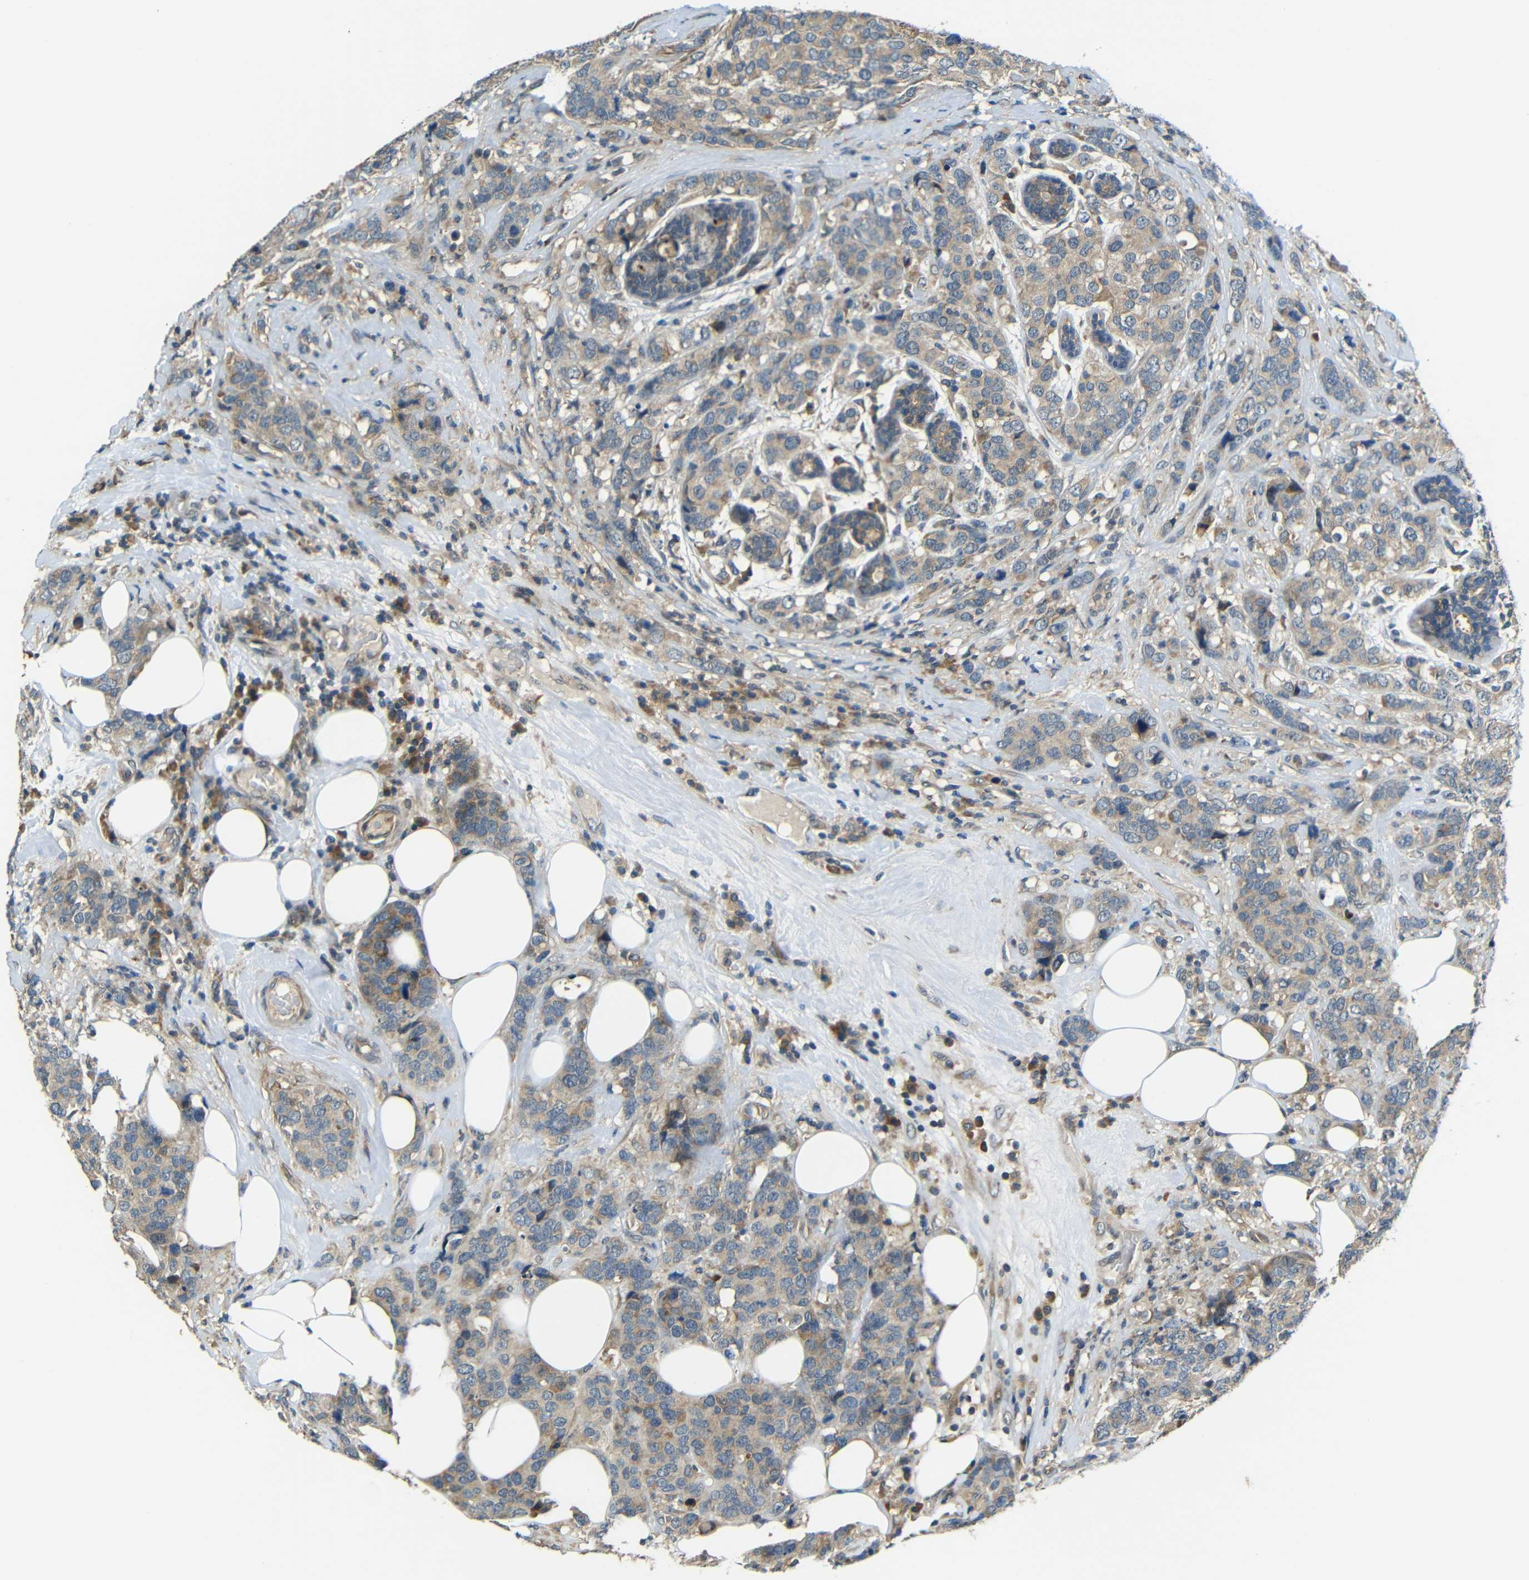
{"staining": {"intensity": "weak", "quantity": ">75%", "location": "cytoplasmic/membranous"}, "tissue": "breast cancer", "cell_type": "Tumor cells", "image_type": "cancer", "snomed": [{"axis": "morphology", "description": "Lobular carcinoma"}, {"axis": "topography", "description": "Breast"}], "caption": "An image of breast cancer (lobular carcinoma) stained for a protein shows weak cytoplasmic/membranous brown staining in tumor cells. Using DAB (brown) and hematoxylin (blue) stains, captured at high magnification using brightfield microscopy.", "gene": "FNDC3A", "patient": {"sex": "female", "age": 59}}